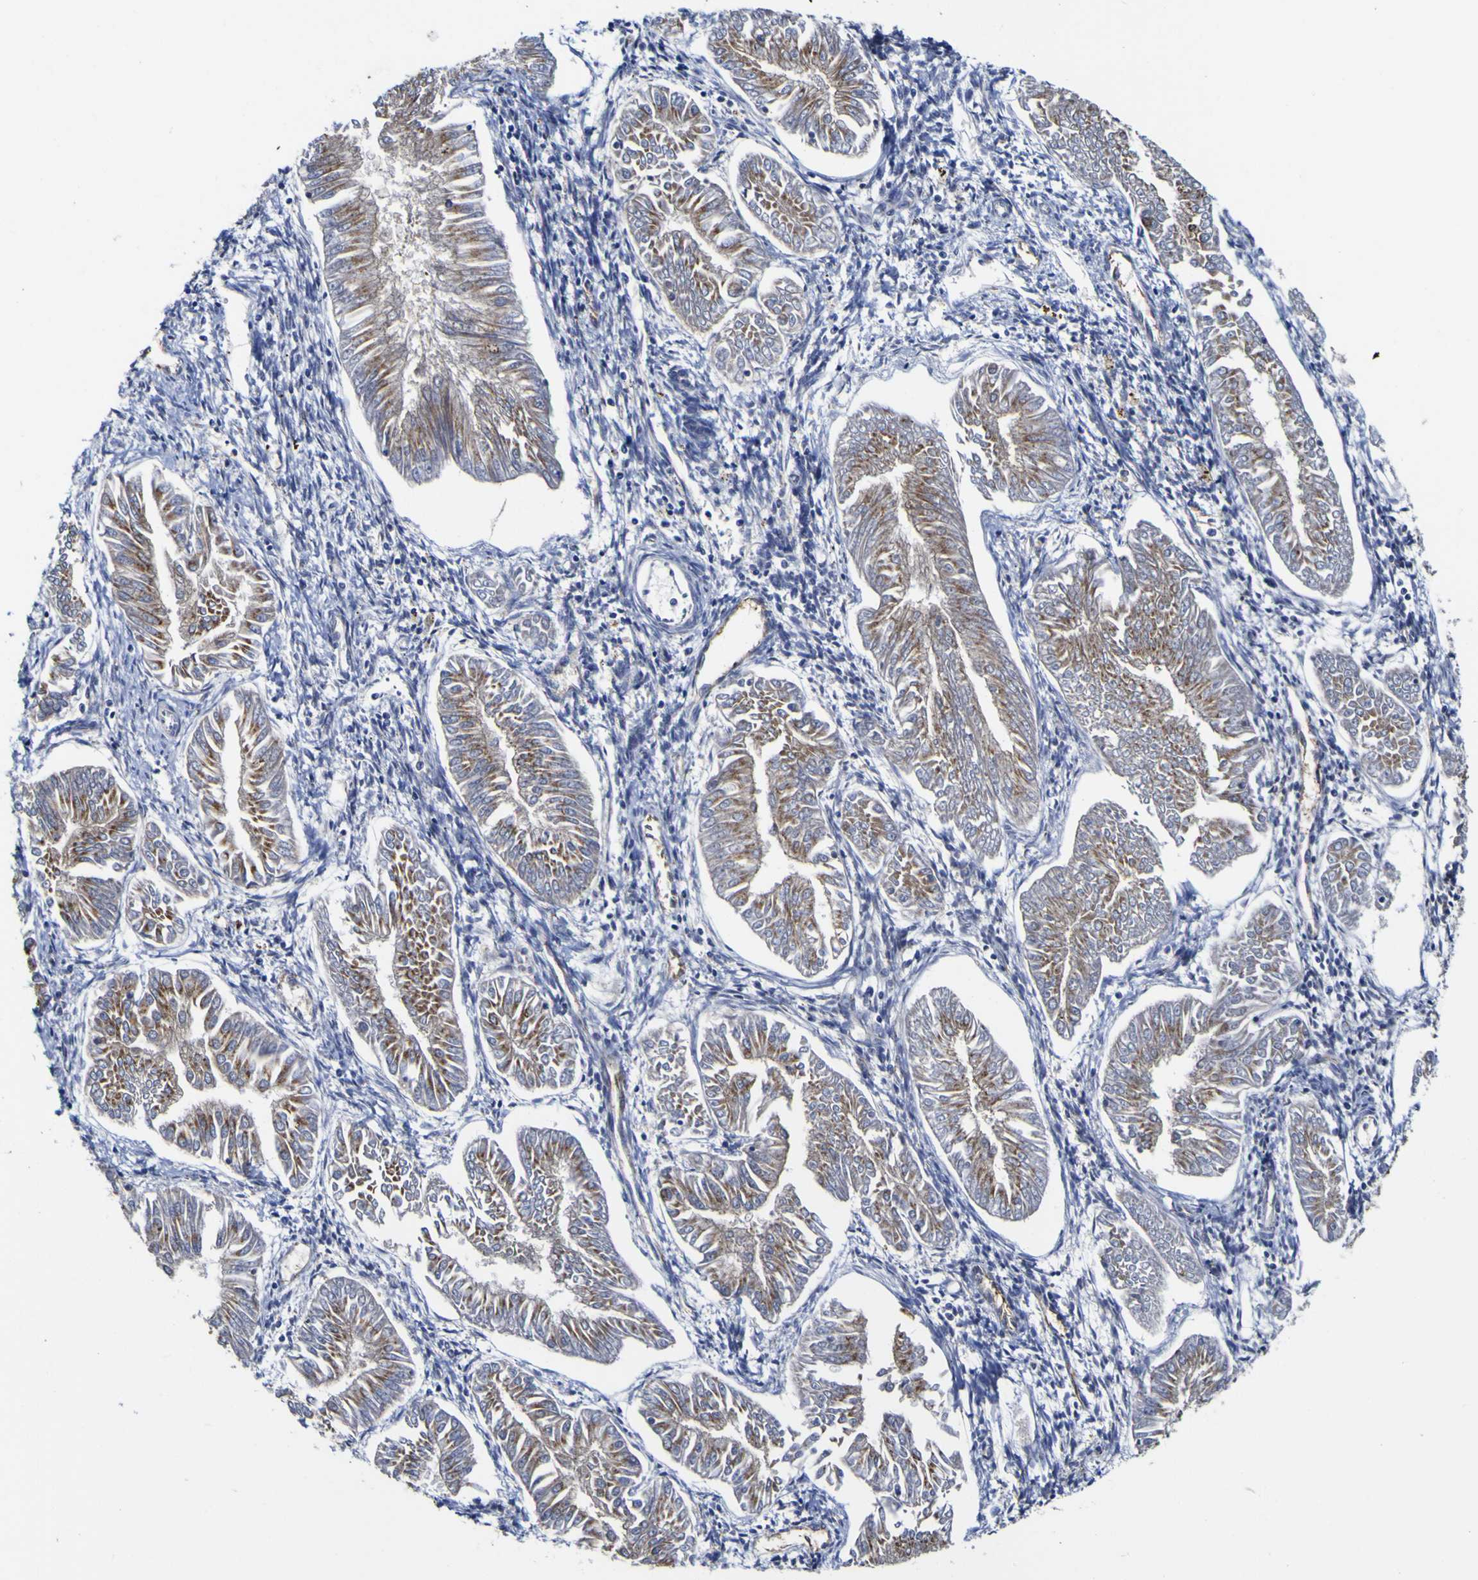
{"staining": {"intensity": "moderate", "quantity": ">75%", "location": "cytoplasmic/membranous"}, "tissue": "endometrial cancer", "cell_type": "Tumor cells", "image_type": "cancer", "snomed": [{"axis": "morphology", "description": "Adenocarcinoma, NOS"}, {"axis": "topography", "description": "Endometrium"}], "caption": "This image displays IHC staining of human adenocarcinoma (endometrial), with medium moderate cytoplasmic/membranous expression in about >75% of tumor cells.", "gene": "GOLM1", "patient": {"sex": "female", "age": 53}}